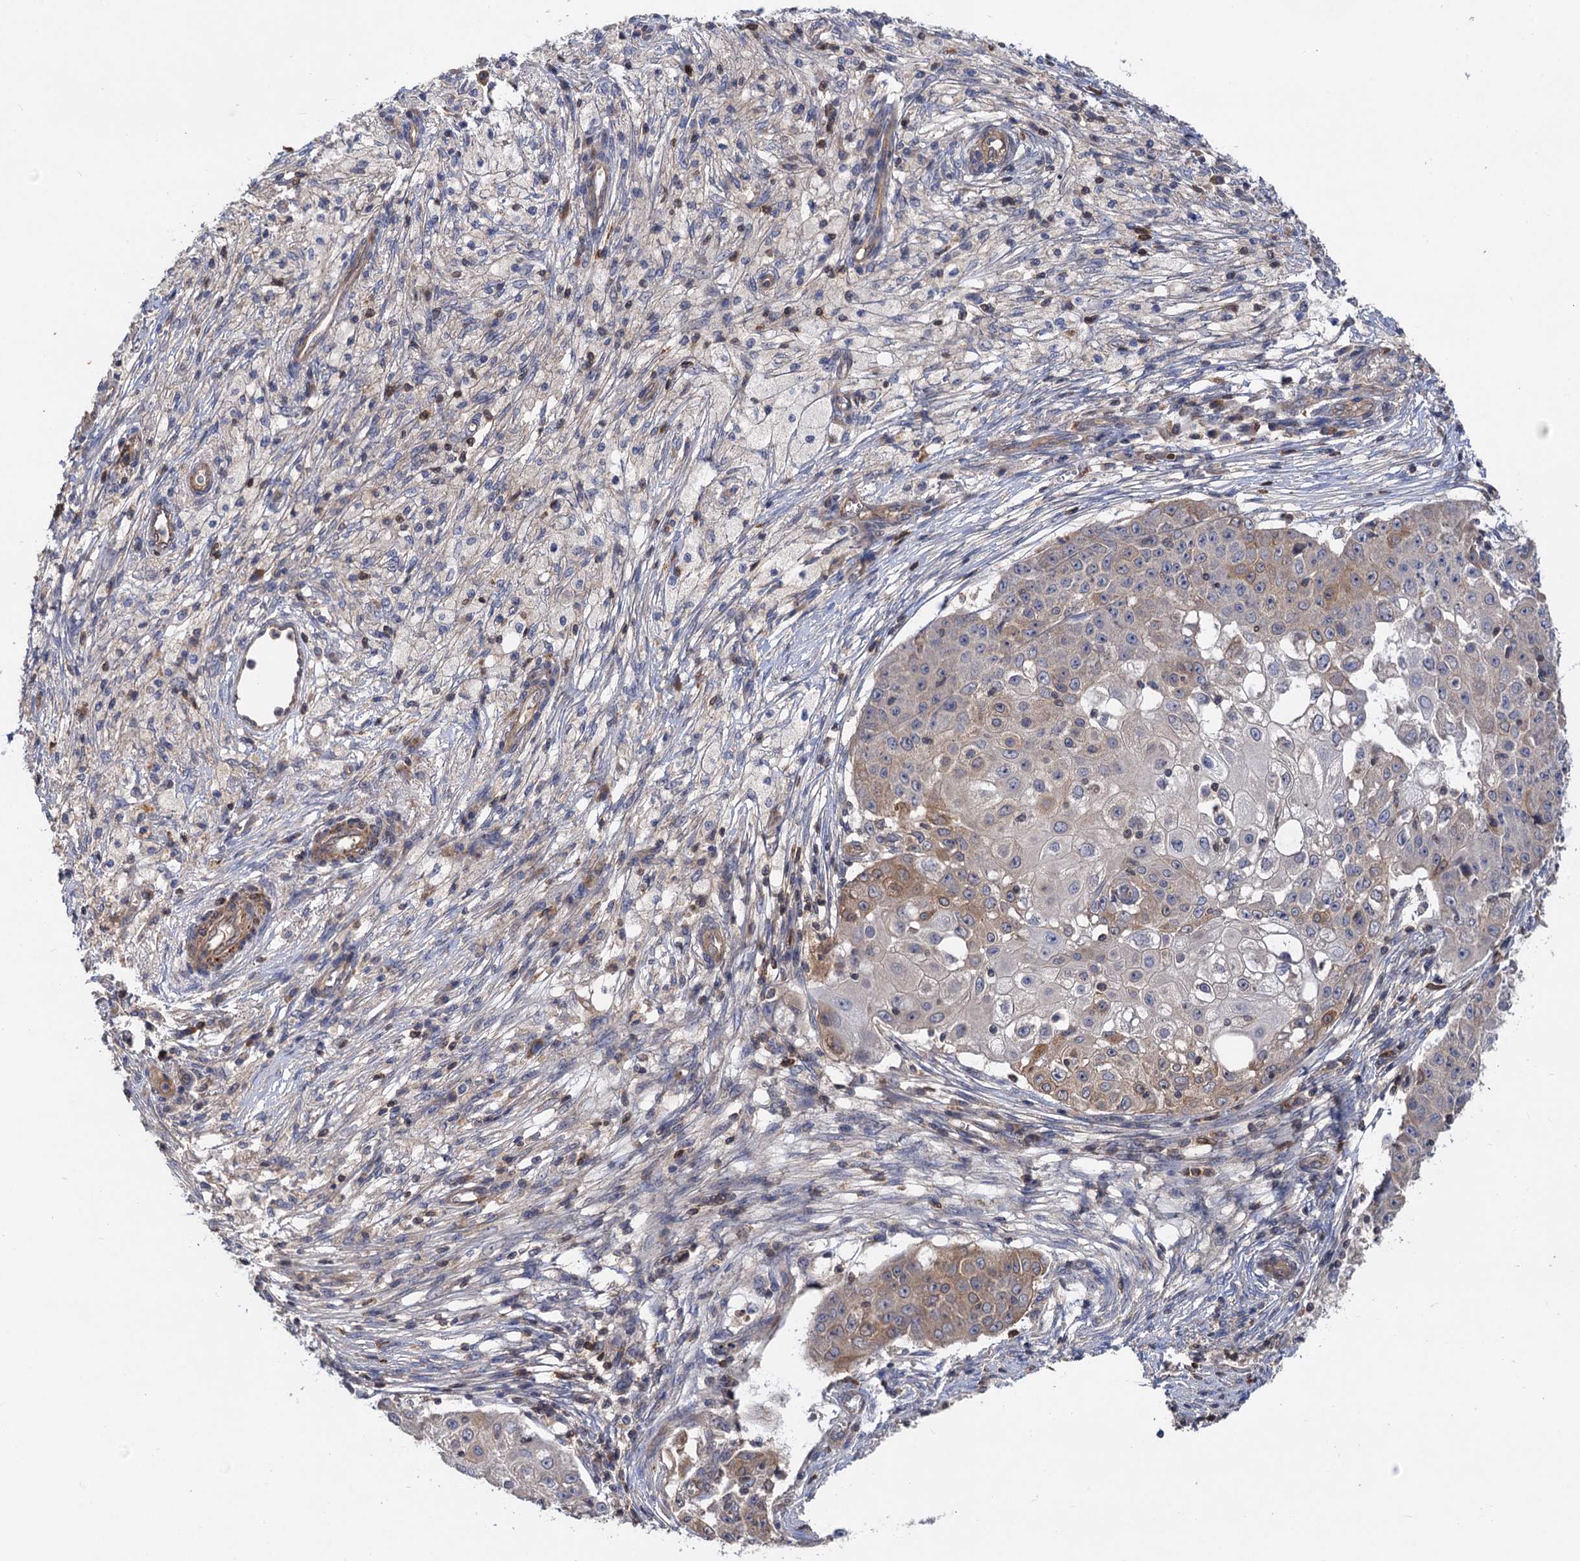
{"staining": {"intensity": "weak", "quantity": "25%-75%", "location": "cytoplasmic/membranous"}, "tissue": "ovarian cancer", "cell_type": "Tumor cells", "image_type": "cancer", "snomed": [{"axis": "morphology", "description": "Carcinoma, endometroid"}, {"axis": "topography", "description": "Ovary"}], "caption": "Immunohistochemistry (IHC) of endometroid carcinoma (ovarian) reveals low levels of weak cytoplasmic/membranous expression in approximately 25%-75% of tumor cells.", "gene": "DGKA", "patient": {"sex": "female", "age": 42}}